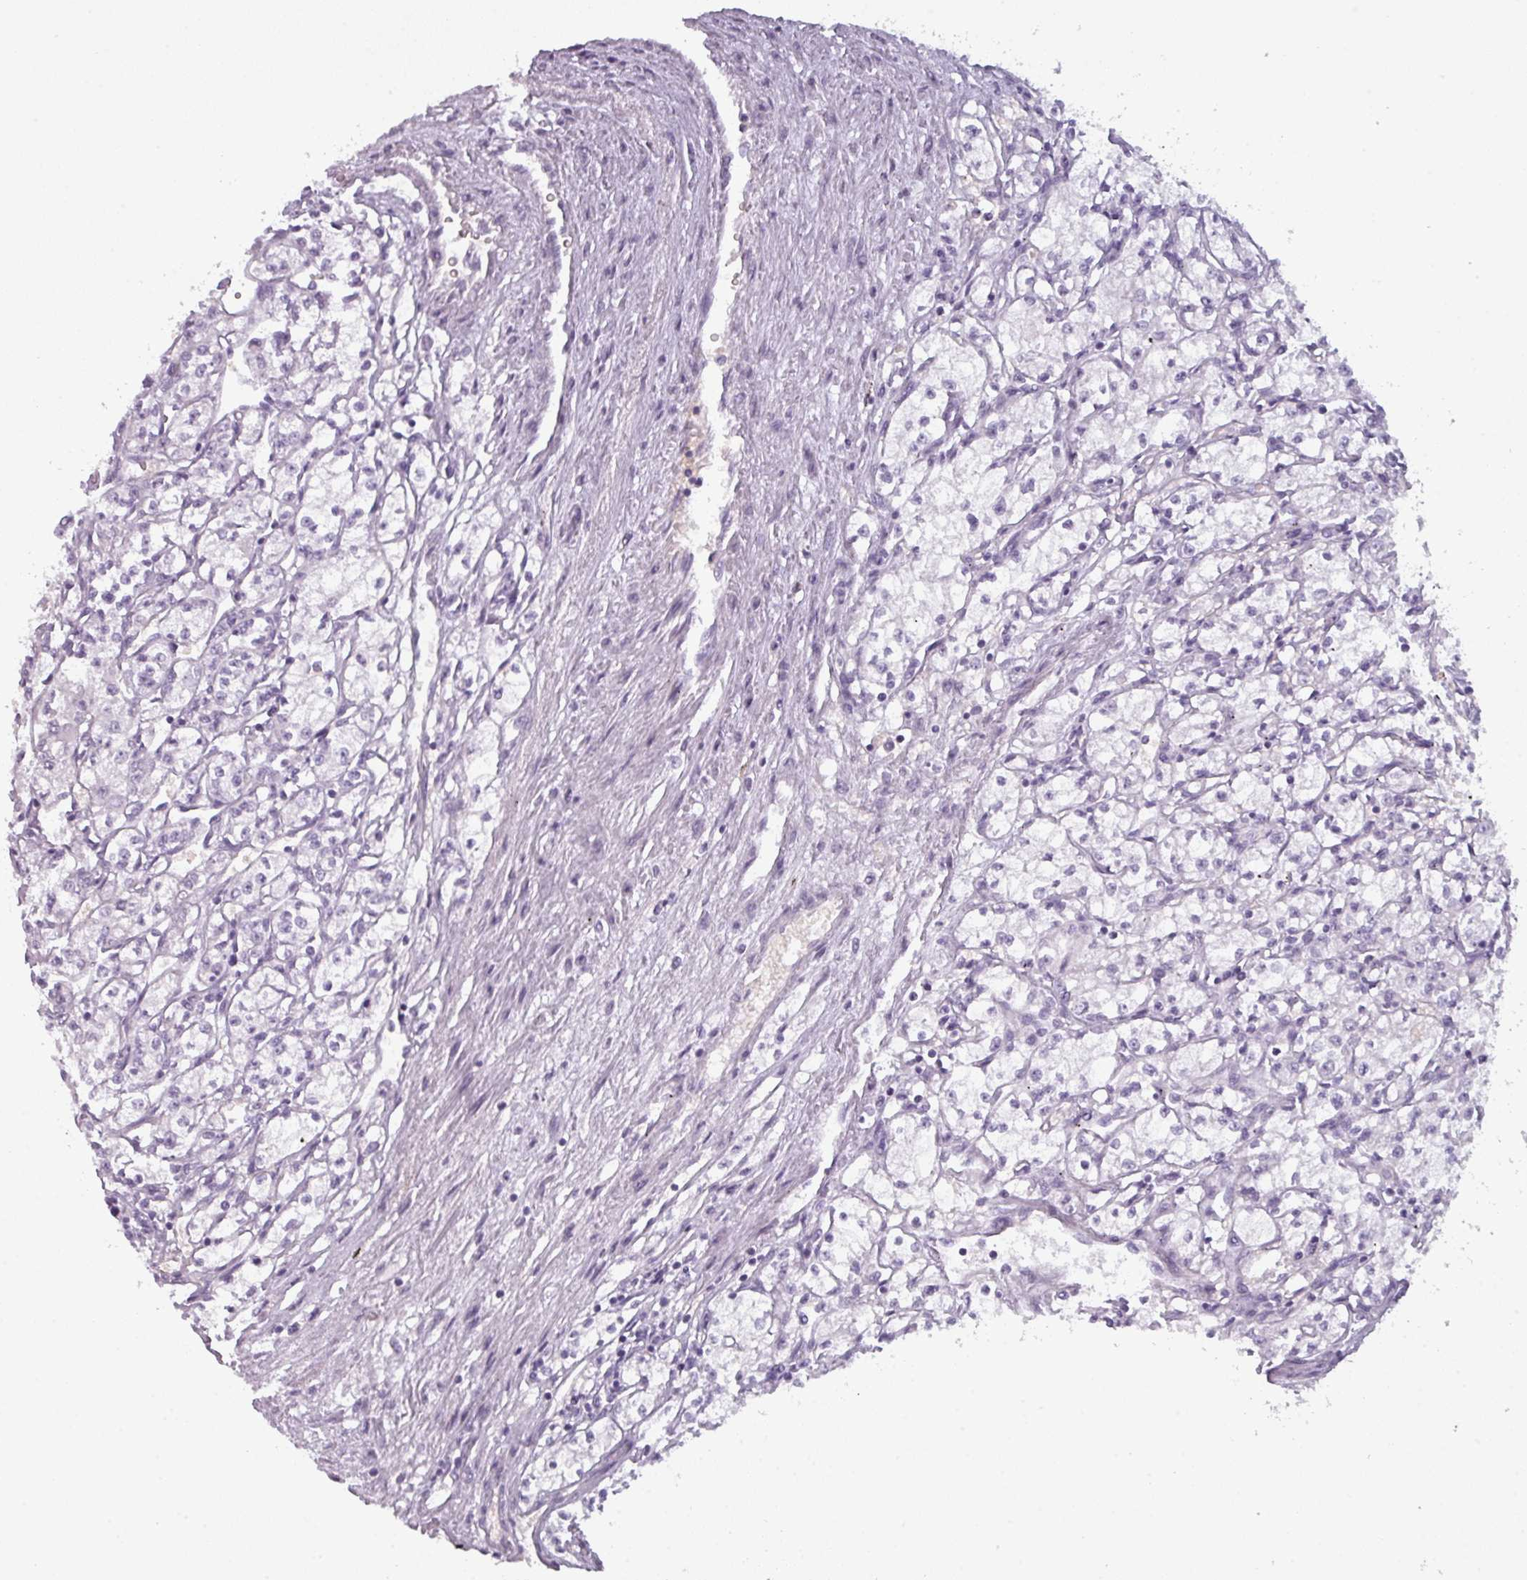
{"staining": {"intensity": "negative", "quantity": "none", "location": "none"}, "tissue": "renal cancer", "cell_type": "Tumor cells", "image_type": "cancer", "snomed": [{"axis": "morphology", "description": "Adenocarcinoma, NOS"}, {"axis": "topography", "description": "Kidney"}], "caption": "This is an immunohistochemistry (IHC) image of human renal cancer. There is no positivity in tumor cells.", "gene": "AREL1", "patient": {"sex": "male", "age": 59}}